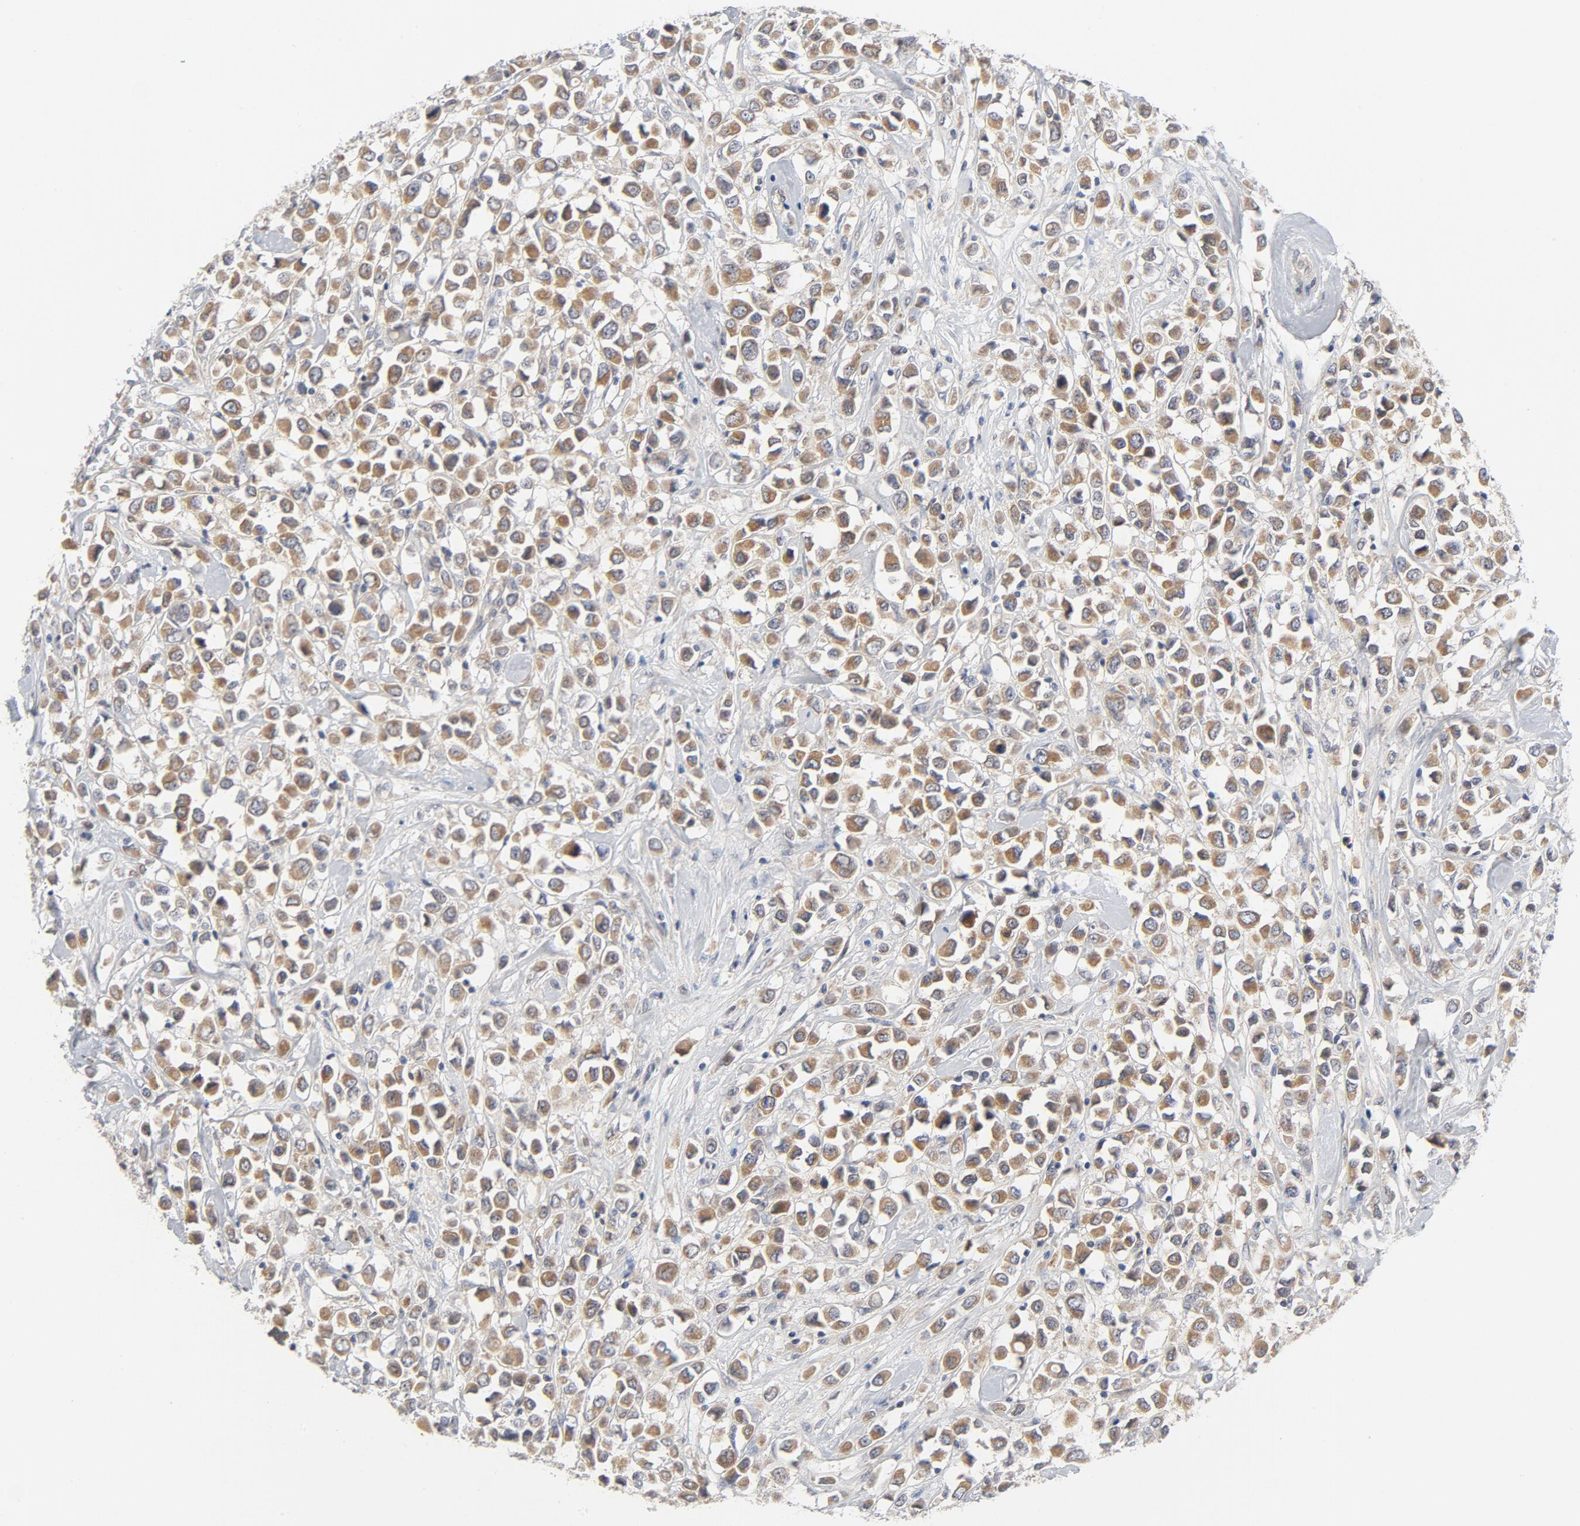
{"staining": {"intensity": "moderate", "quantity": ">75%", "location": "cytoplasmic/membranous"}, "tissue": "breast cancer", "cell_type": "Tumor cells", "image_type": "cancer", "snomed": [{"axis": "morphology", "description": "Duct carcinoma"}, {"axis": "topography", "description": "Breast"}], "caption": "Breast invasive ductal carcinoma tissue displays moderate cytoplasmic/membranous staining in approximately >75% of tumor cells, visualized by immunohistochemistry. (DAB IHC, brown staining for protein, blue staining for nuclei).", "gene": "BAD", "patient": {"sex": "female", "age": 61}}